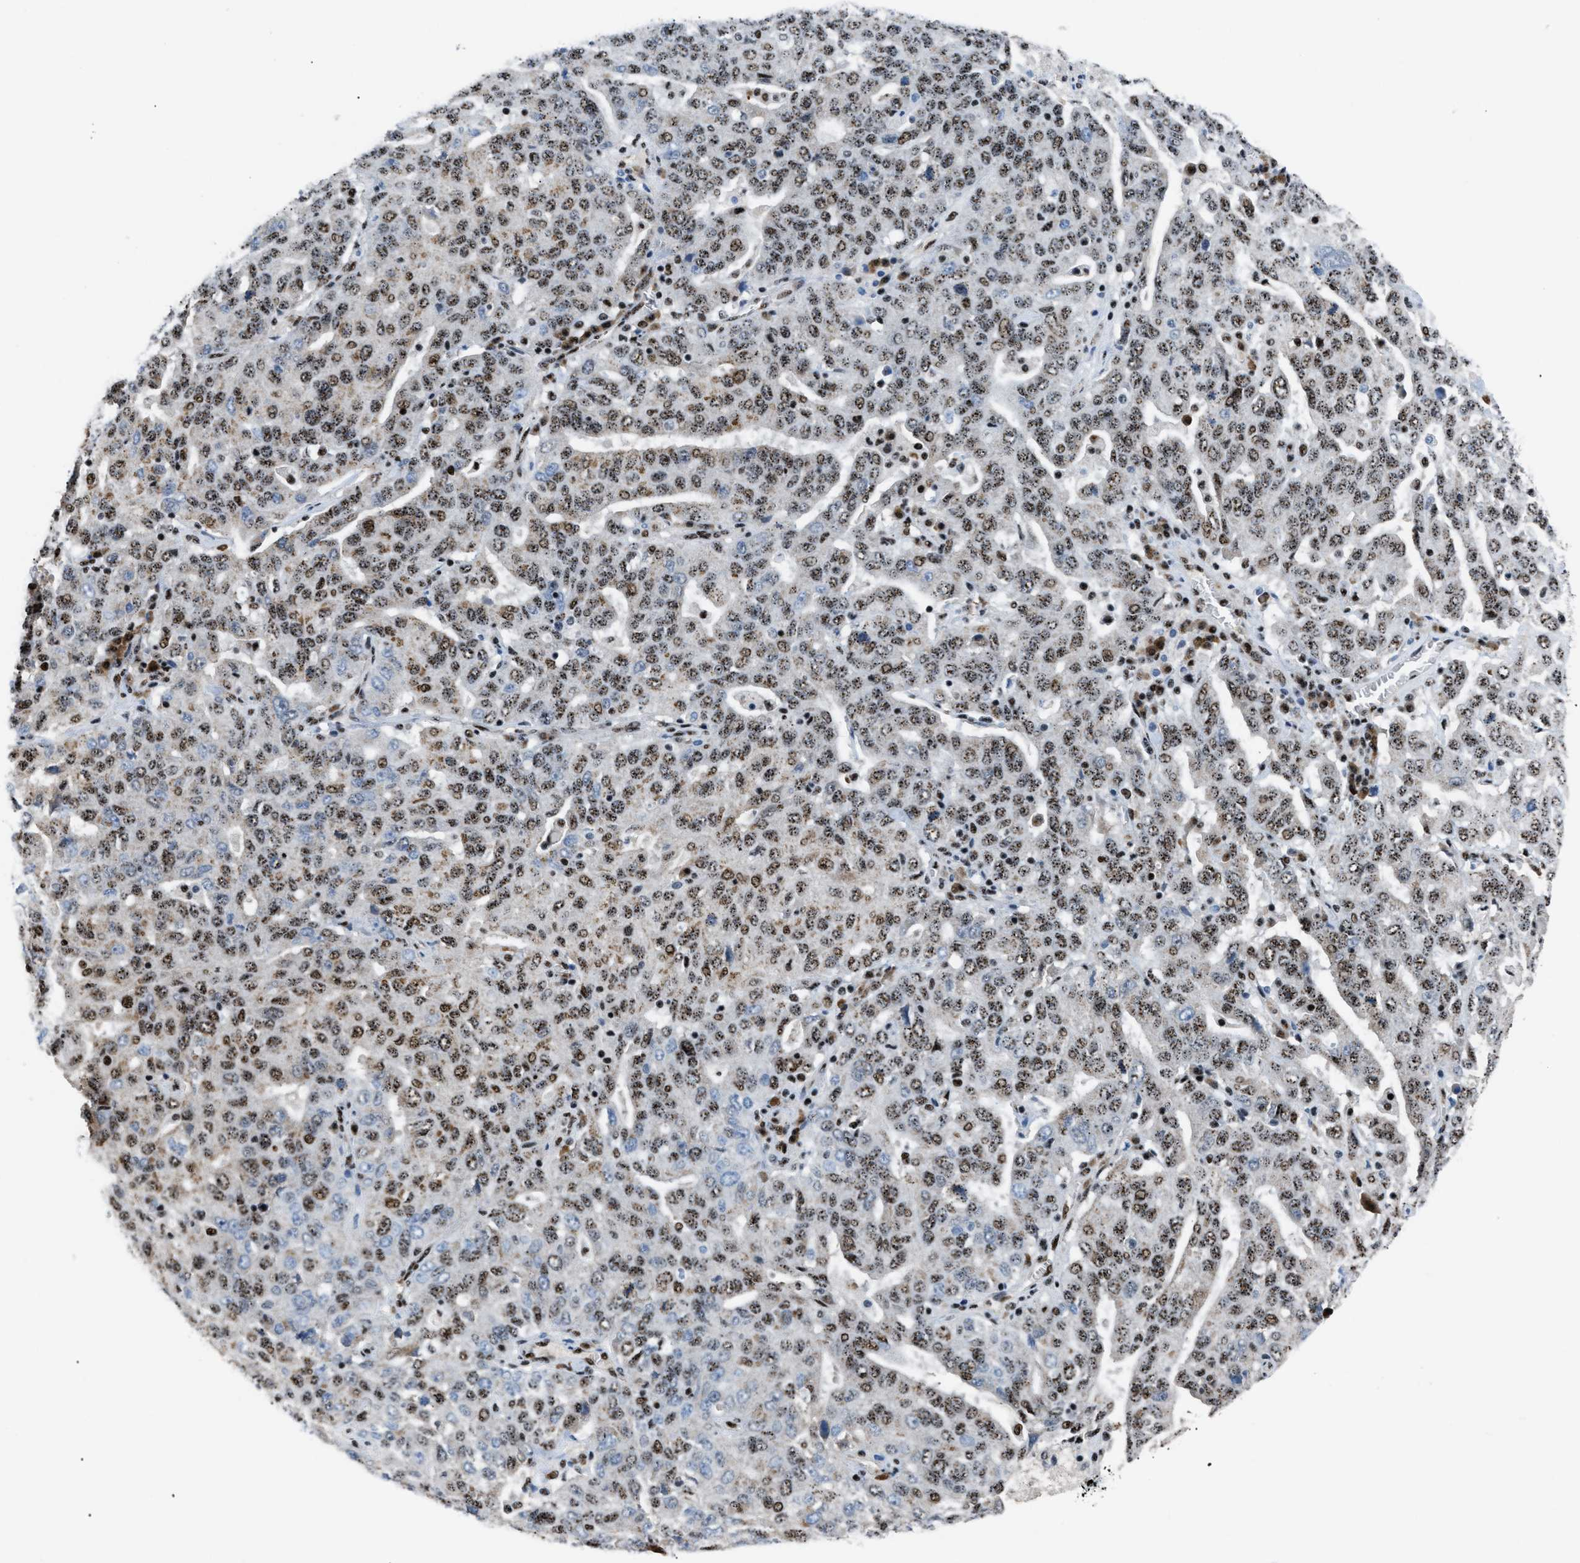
{"staining": {"intensity": "moderate", "quantity": ">75%", "location": "nuclear"}, "tissue": "ovarian cancer", "cell_type": "Tumor cells", "image_type": "cancer", "snomed": [{"axis": "morphology", "description": "Carcinoma, endometroid"}, {"axis": "topography", "description": "Ovary"}], "caption": "Protein staining of endometroid carcinoma (ovarian) tissue displays moderate nuclear expression in about >75% of tumor cells. (DAB = brown stain, brightfield microscopy at high magnification).", "gene": "CDR2", "patient": {"sex": "female", "age": 62}}